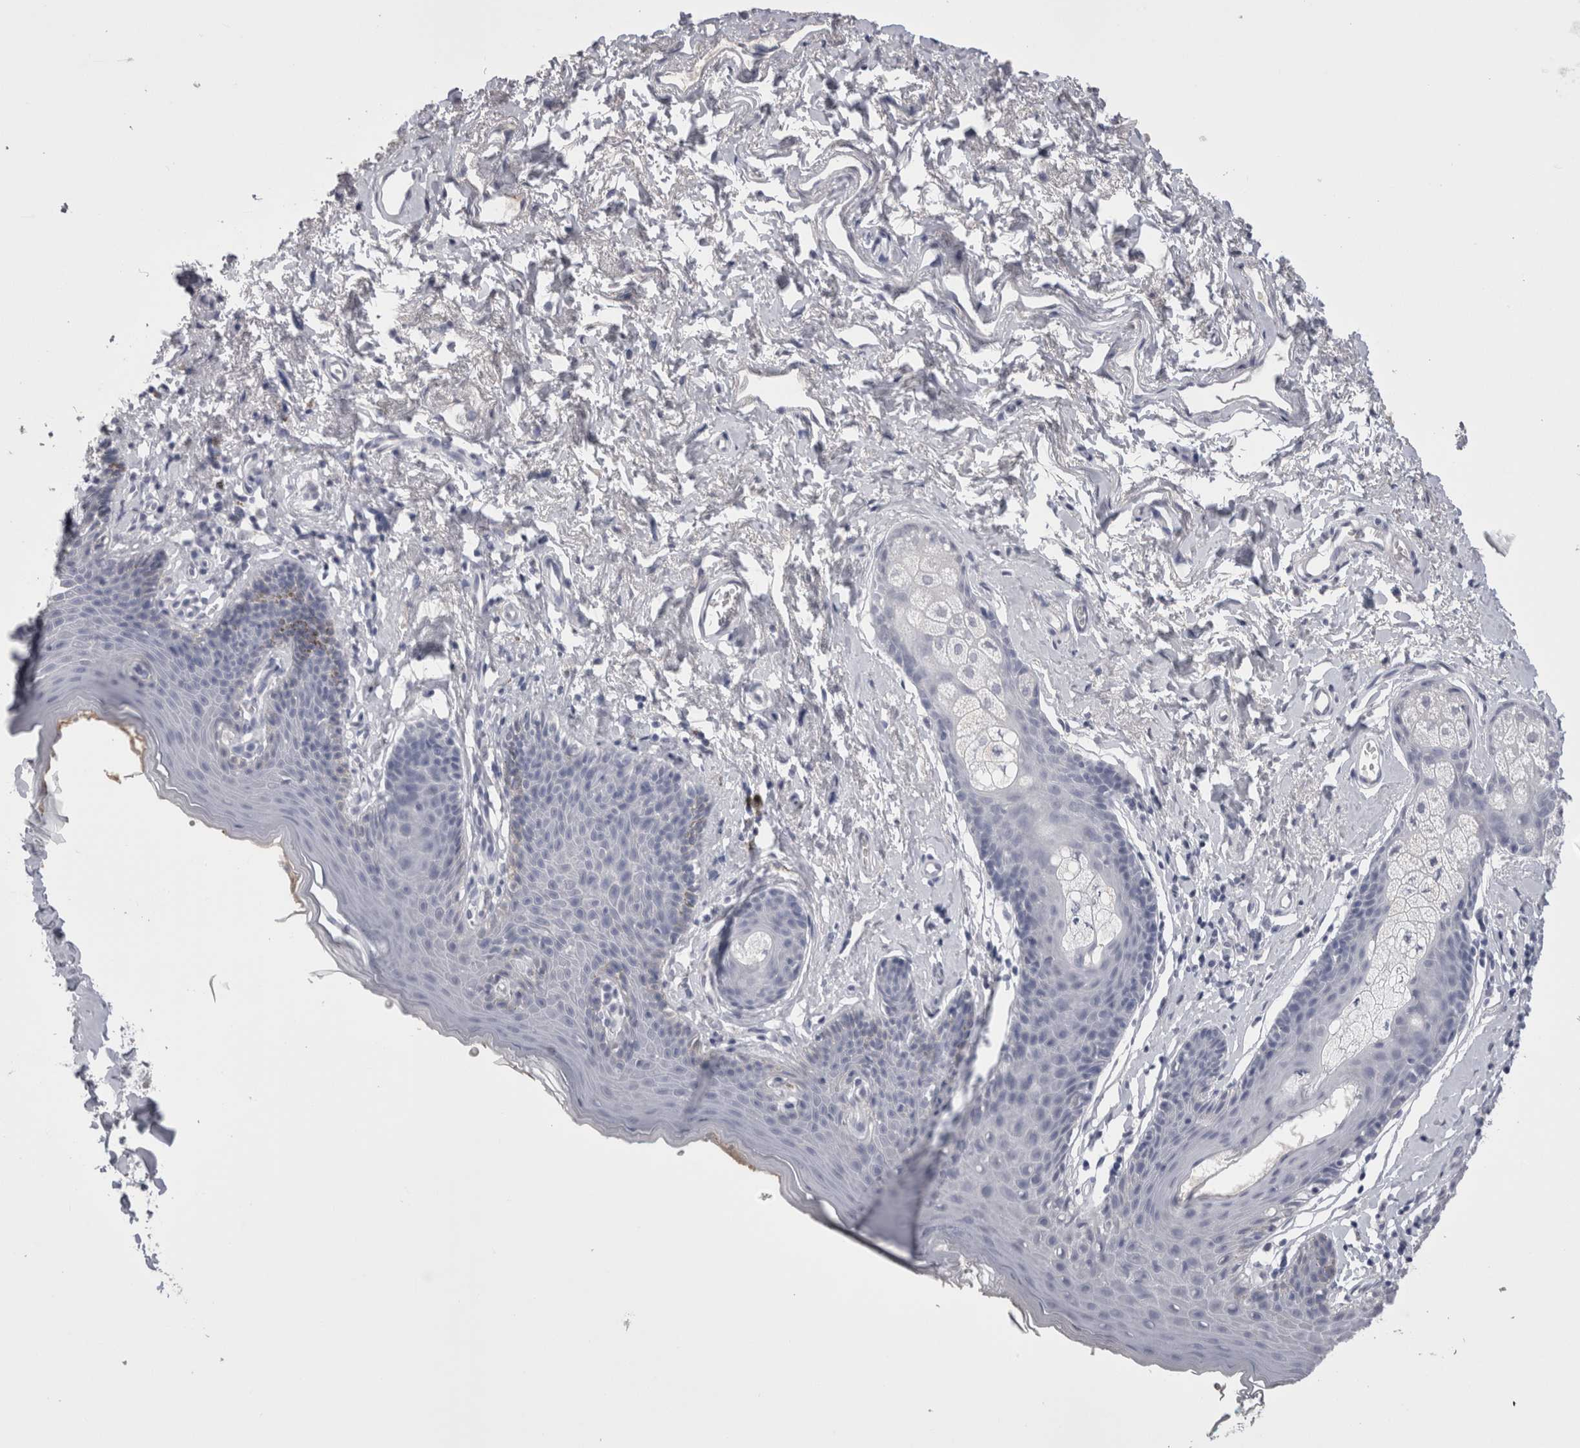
{"staining": {"intensity": "negative", "quantity": "none", "location": "none"}, "tissue": "skin", "cell_type": "Epidermal cells", "image_type": "normal", "snomed": [{"axis": "morphology", "description": "Normal tissue, NOS"}, {"axis": "topography", "description": "Vulva"}], "caption": "A high-resolution histopathology image shows immunohistochemistry staining of unremarkable skin, which displays no significant positivity in epidermal cells.", "gene": "CDHR5", "patient": {"sex": "female", "age": 66}}